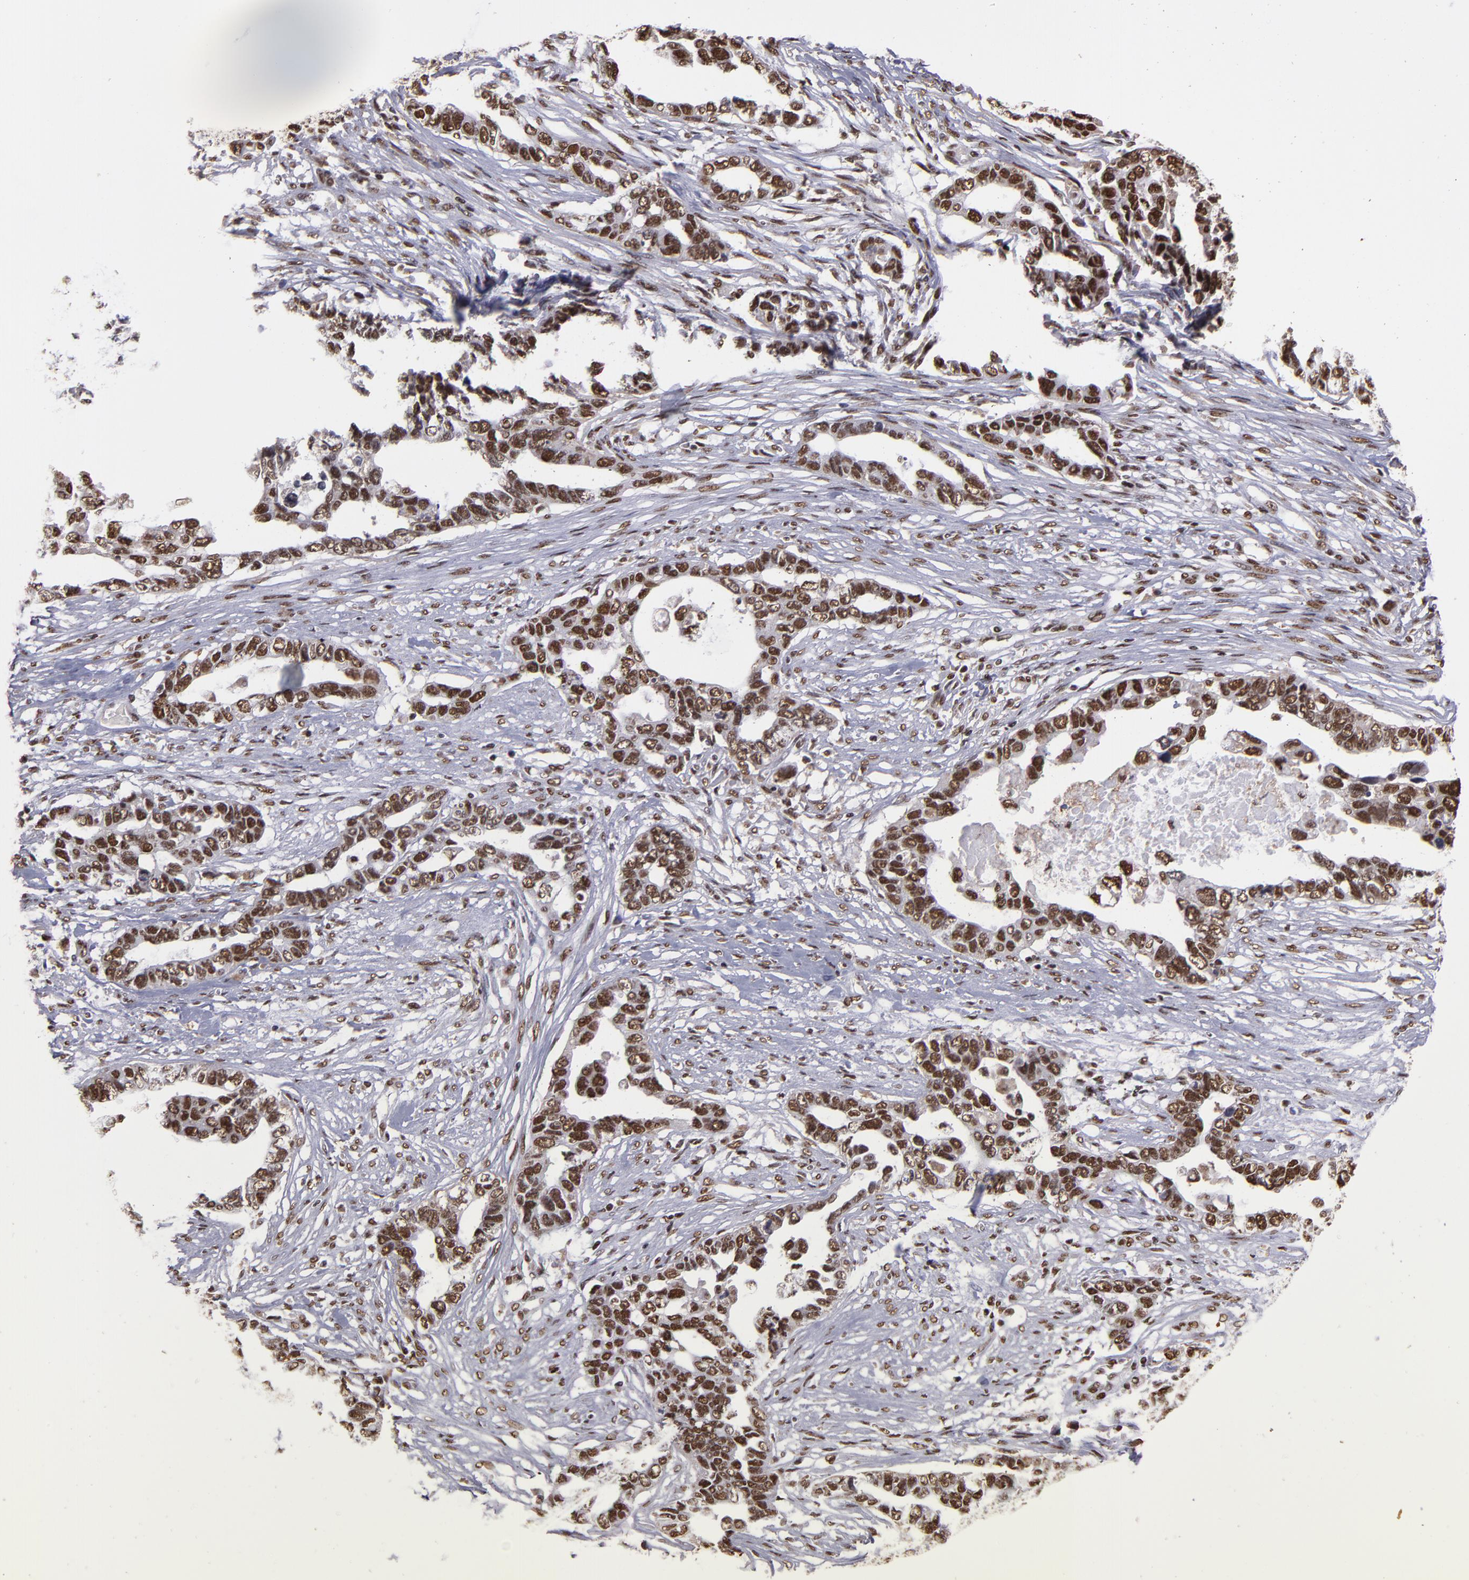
{"staining": {"intensity": "strong", "quantity": ">75%", "location": "nuclear"}, "tissue": "ovarian cancer", "cell_type": "Tumor cells", "image_type": "cancer", "snomed": [{"axis": "morphology", "description": "Cystadenocarcinoma, serous, NOS"}, {"axis": "topography", "description": "Ovary"}], "caption": "The immunohistochemical stain labels strong nuclear expression in tumor cells of serous cystadenocarcinoma (ovarian) tissue.", "gene": "SP1", "patient": {"sex": "female", "age": 54}}